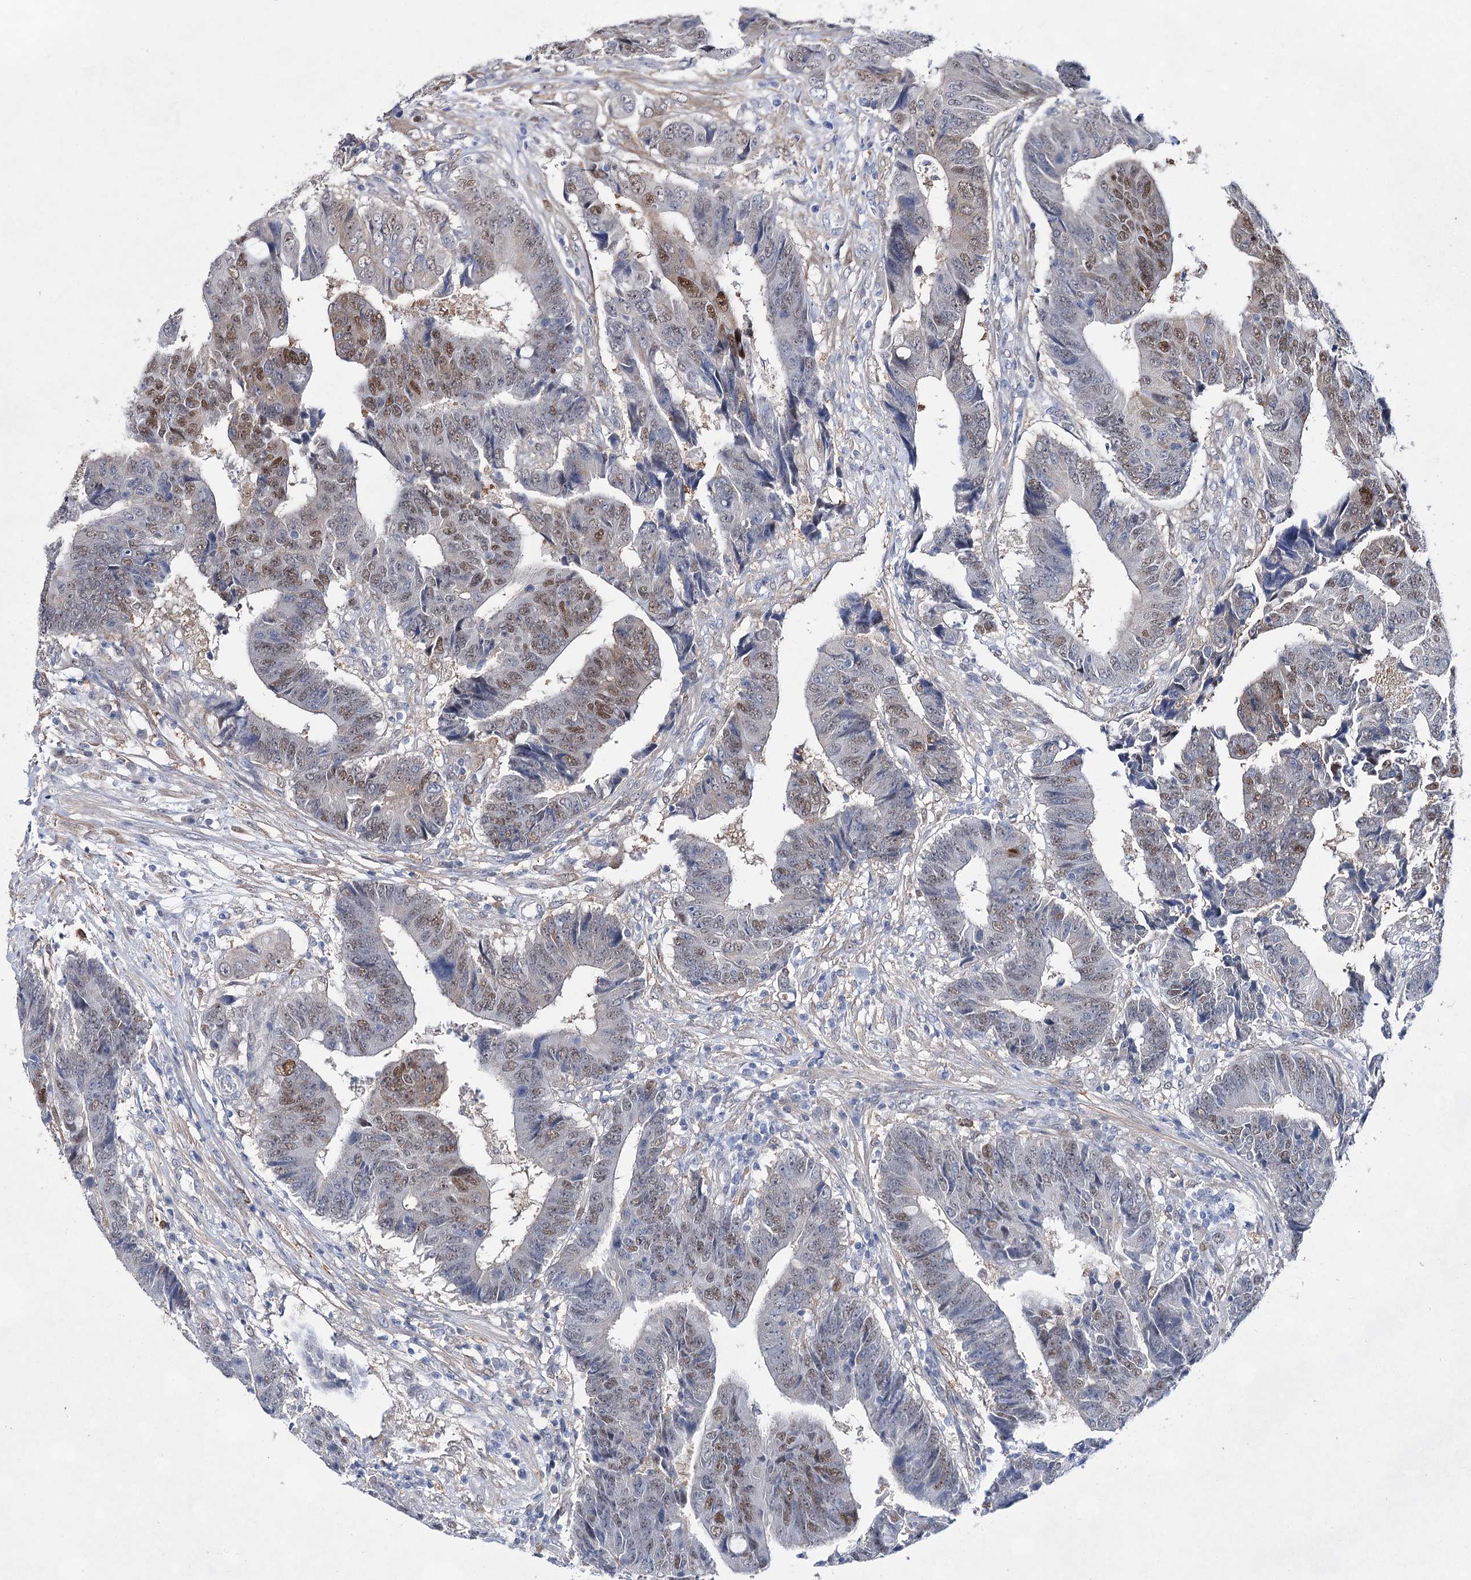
{"staining": {"intensity": "moderate", "quantity": "25%-75%", "location": "nuclear"}, "tissue": "colorectal cancer", "cell_type": "Tumor cells", "image_type": "cancer", "snomed": [{"axis": "morphology", "description": "Adenocarcinoma, NOS"}, {"axis": "topography", "description": "Rectum"}], "caption": "Immunohistochemistry (IHC) image of neoplastic tissue: human colorectal cancer (adenocarcinoma) stained using immunohistochemistry (IHC) demonstrates medium levels of moderate protein expression localized specifically in the nuclear of tumor cells, appearing as a nuclear brown color.", "gene": "UGDH", "patient": {"sex": "male", "age": 84}}